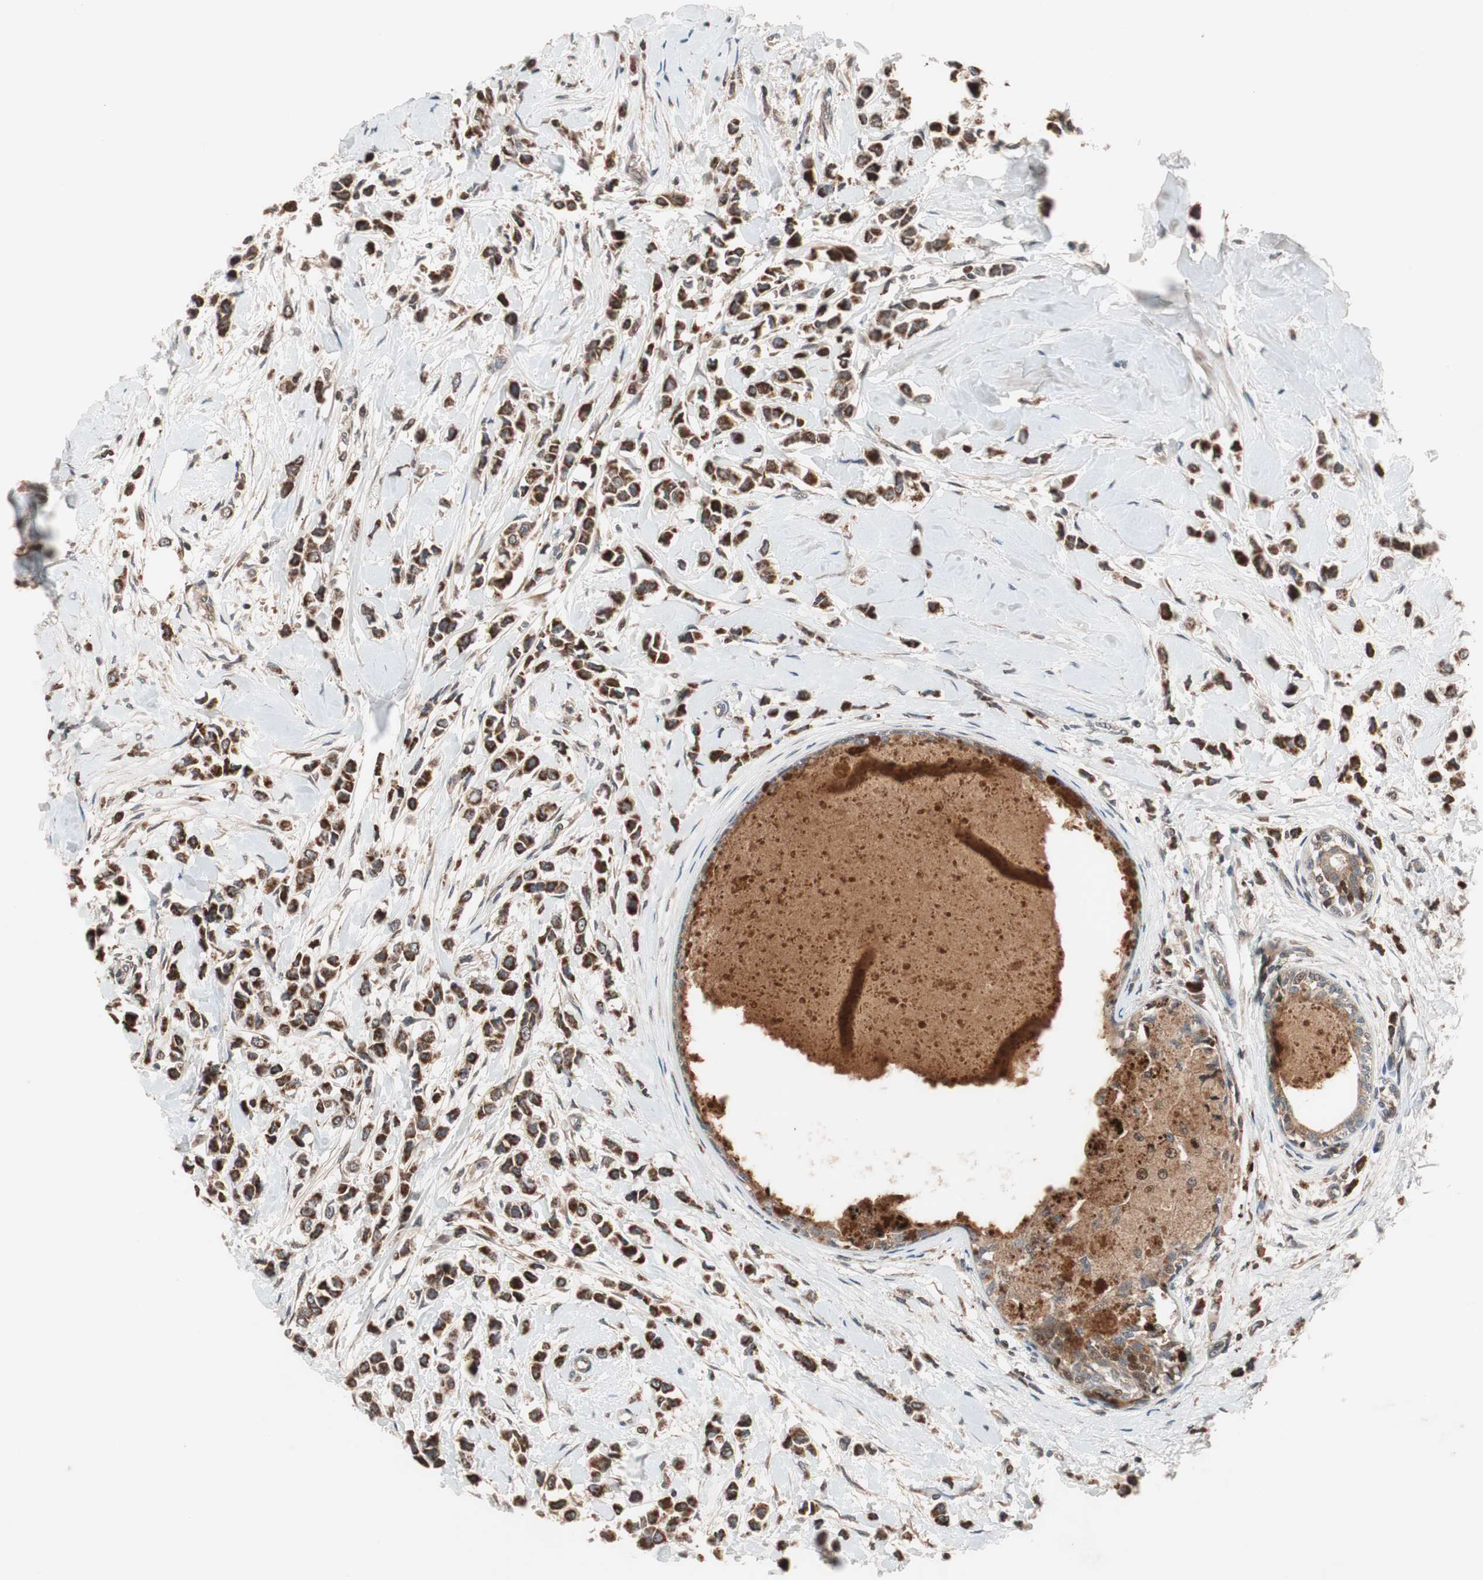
{"staining": {"intensity": "strong", "quantity": ">75%", "location": "cytoplasmic/membranous"}, "tissue": "breast cancer", "cell_type": "Tumor cells", "image_type": "cancer", "snomed": [{"axis": "morphology", "description": "Lobular carcinoma"}, {"axis": "topography", "description": "Breast"}], "caption": "IHC staining of lobular carcinoma (breast), which demonstrates high levels of strong cytoplasmic/membranous expression in about >75% of tumor cells indicating strong cytoplasmic/membranous protein expression. The staining was performed using DAB (brown) for protein detection and nuclei were counterstained in hematoxylin (blue).", "gene": "NF2", "patient": {"sex": "female", "age": 51}}